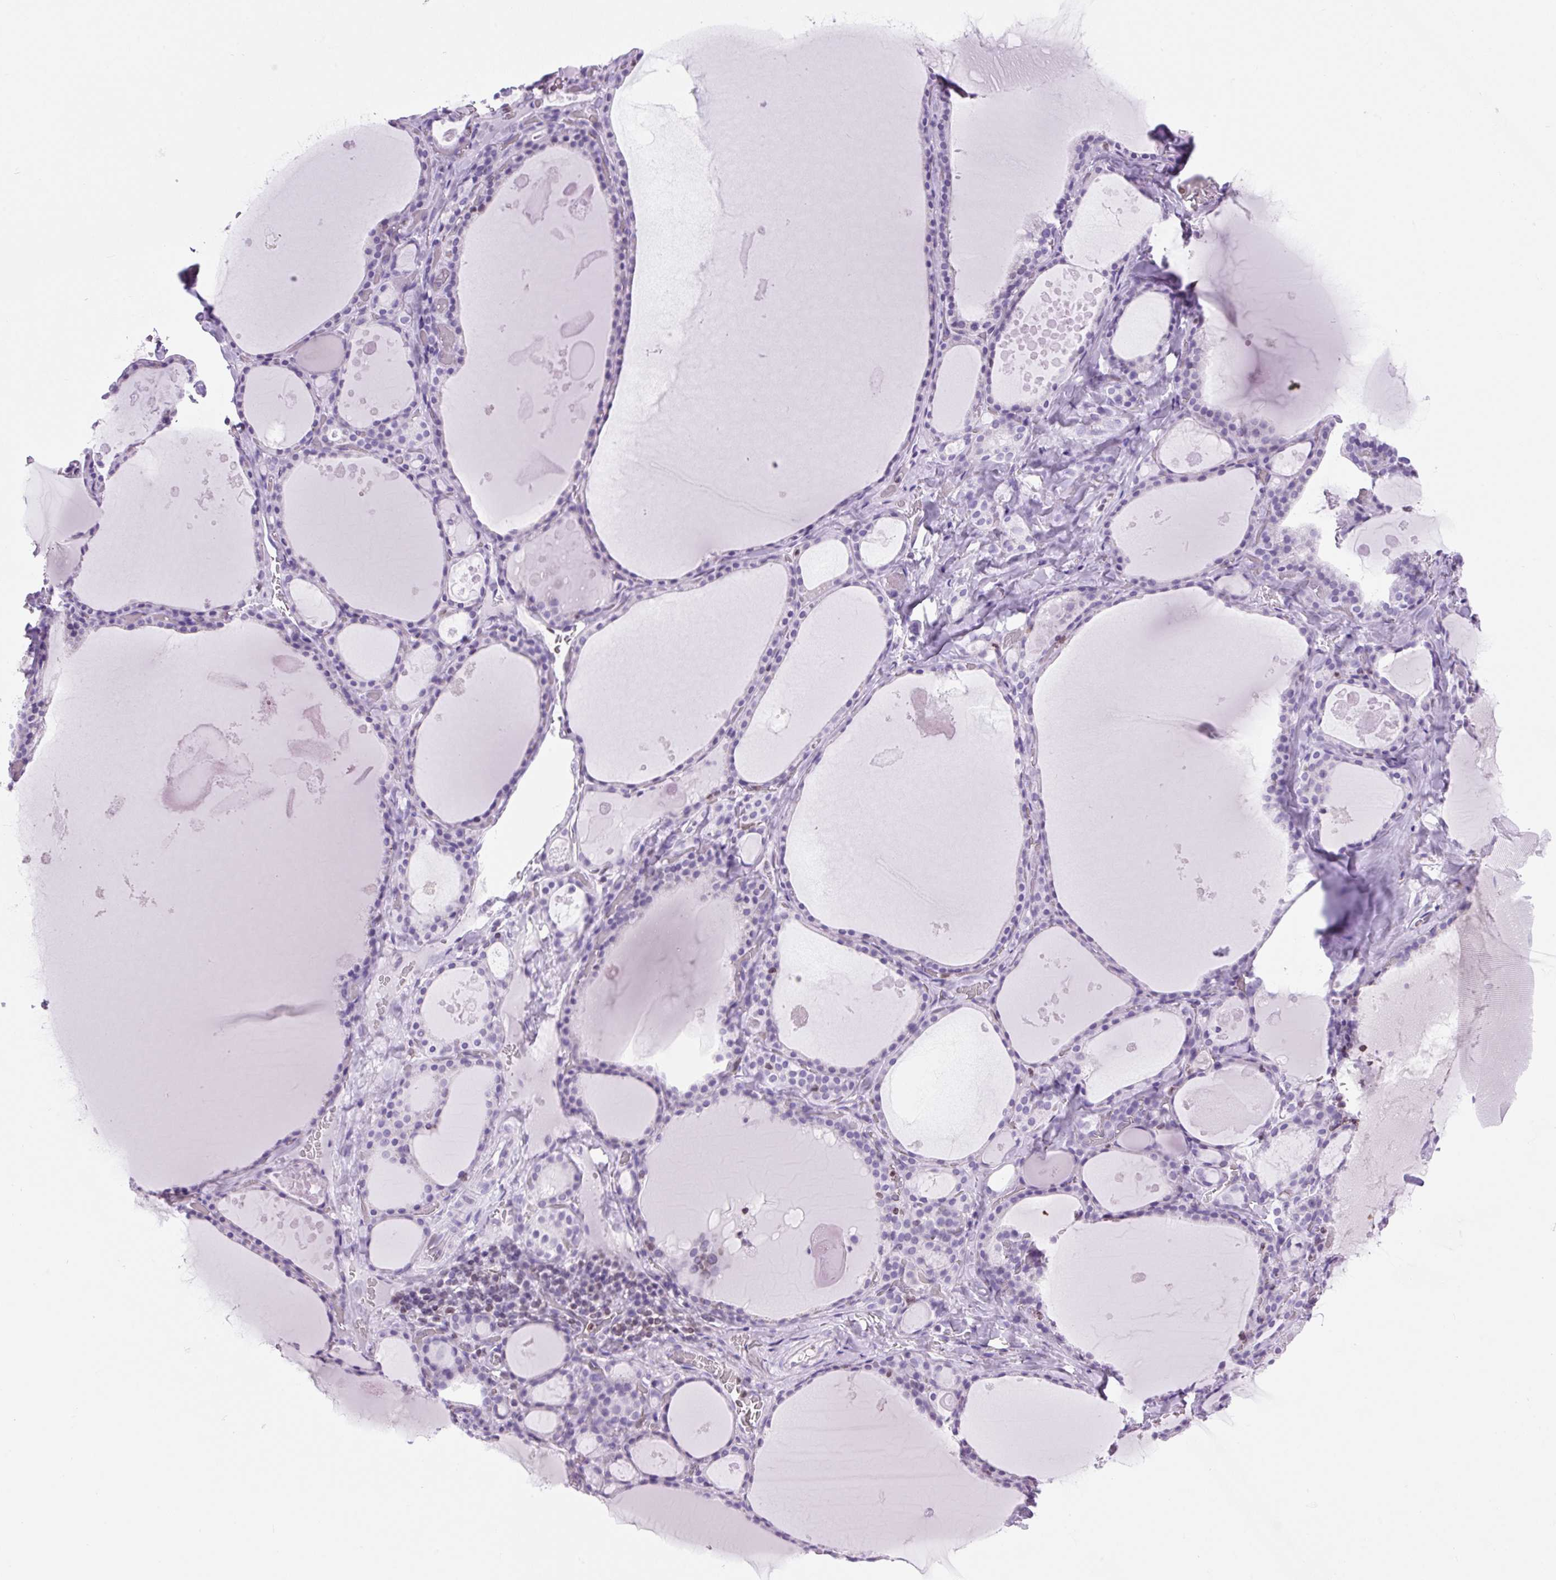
{"staining": {"intensity": "negative", "quantity": "none", "location": "none"}, "tissue": "thyroid gland", "cell_type": "Glandular cells", "image_type": "normal", "snomed": [{"axis": "morphology", "description": "Normal tissue, NOS"}, {"axis": "topography", "description": "Thyroid gland"}], "caption": "A photomicrograph of thyroid gland stained for a protein displays no brown staining in glandular cells. (Brightfield microscopy of DAB (3,3'-diaminobenzidine) immunohistochemistry (IHC) at high magnification).", "gene": "VPREB1", "patient": {"sex": "male", "age": 56}}